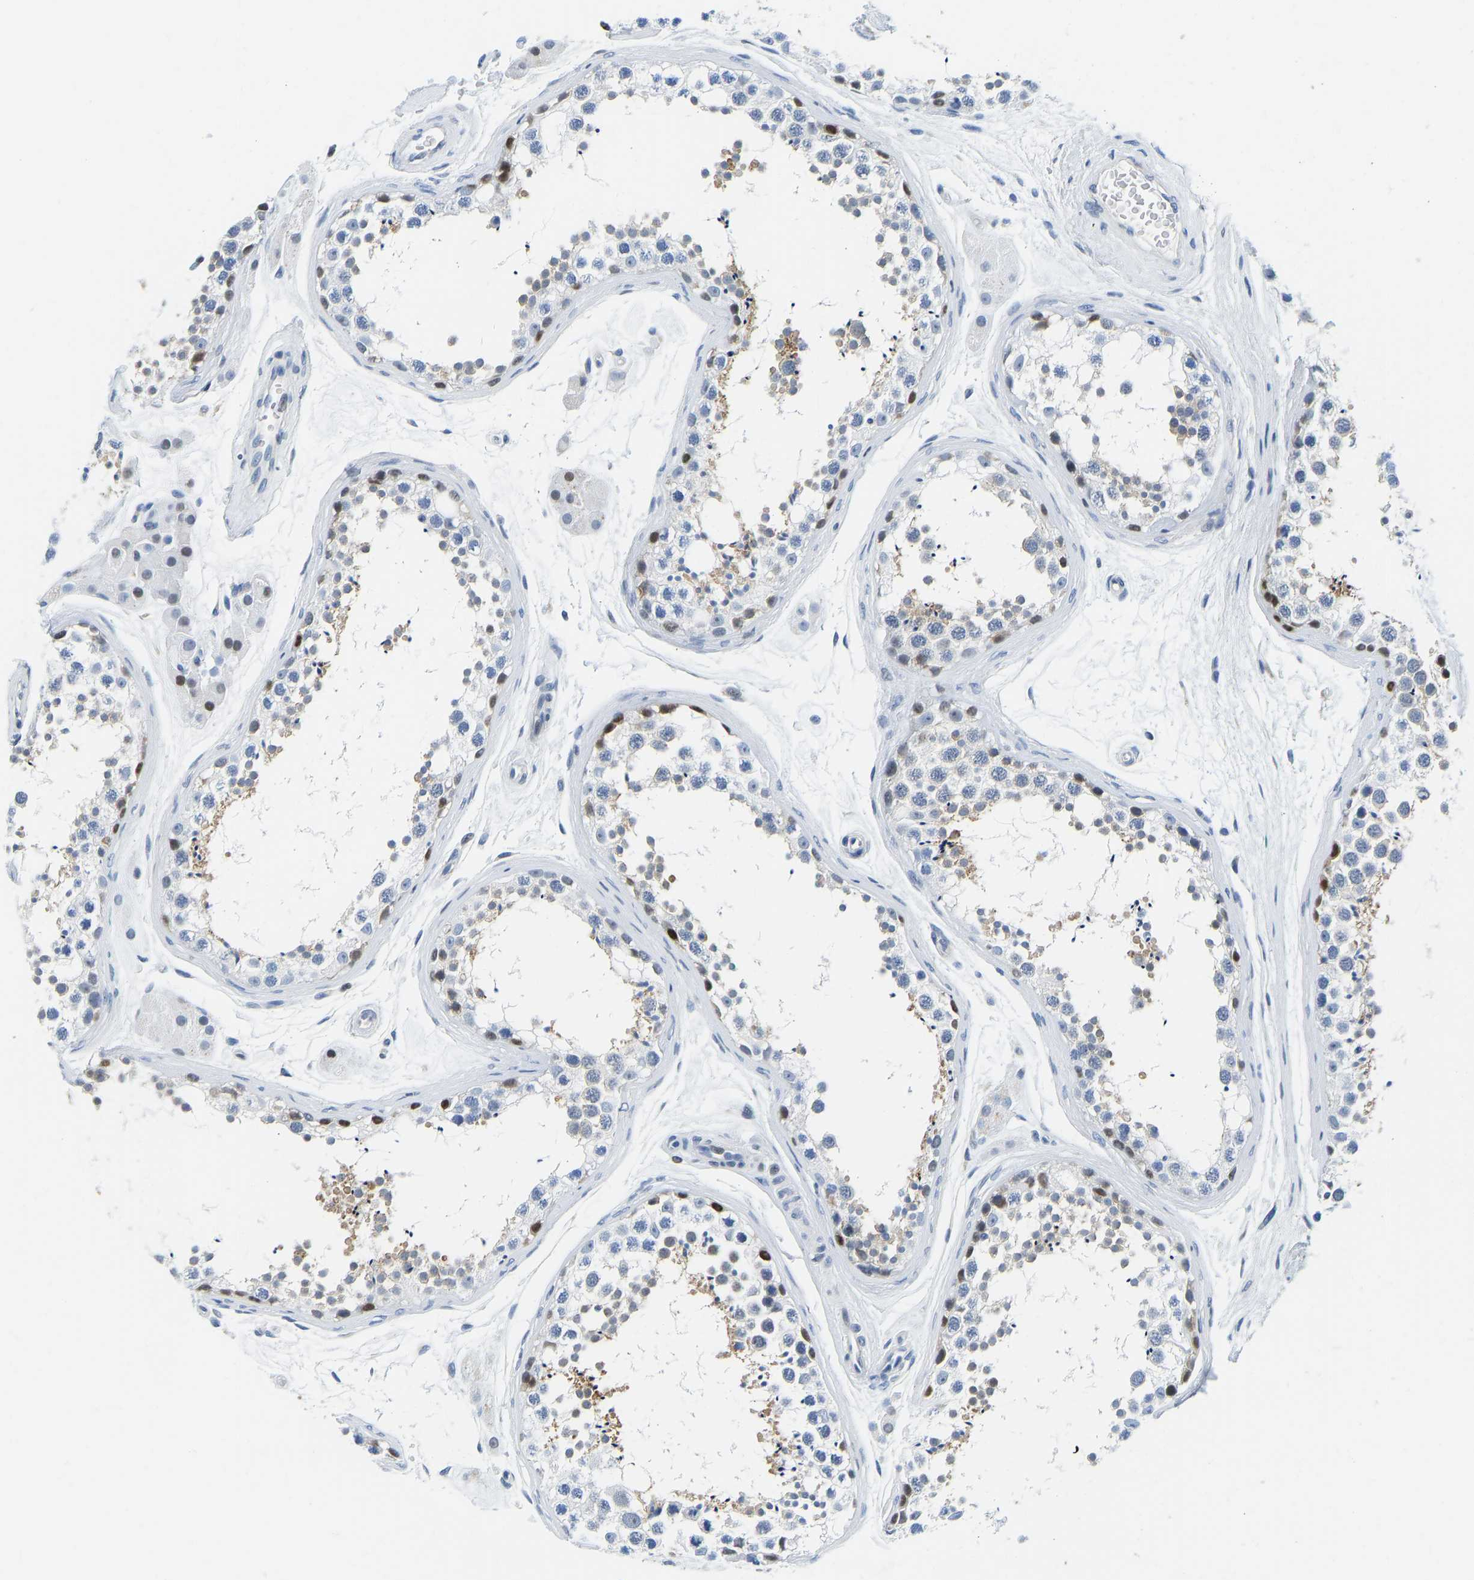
{"staining": {"intensity": "moderate", "quantity": "<25%", "location": "cytoplasmic/membranous,nuclear"}, "tissue": "testis", "cell_type": "Cells in seminiferous ducts", "image_type": "normal", "snomed": [{"axis": "morphology", "description": "Normal tissue, NOS"}, {"axis": "topography", "description": "Testis"}], "caption": "The image displays immunohistochemical staining of benign testis. There is moderate cytoplasmic/membranous,nuclear staining is identified in about <25% of cells in seminiferous ducts.", "gene": "HDAC5", "patient": {"sex": "male", "age": 56}}